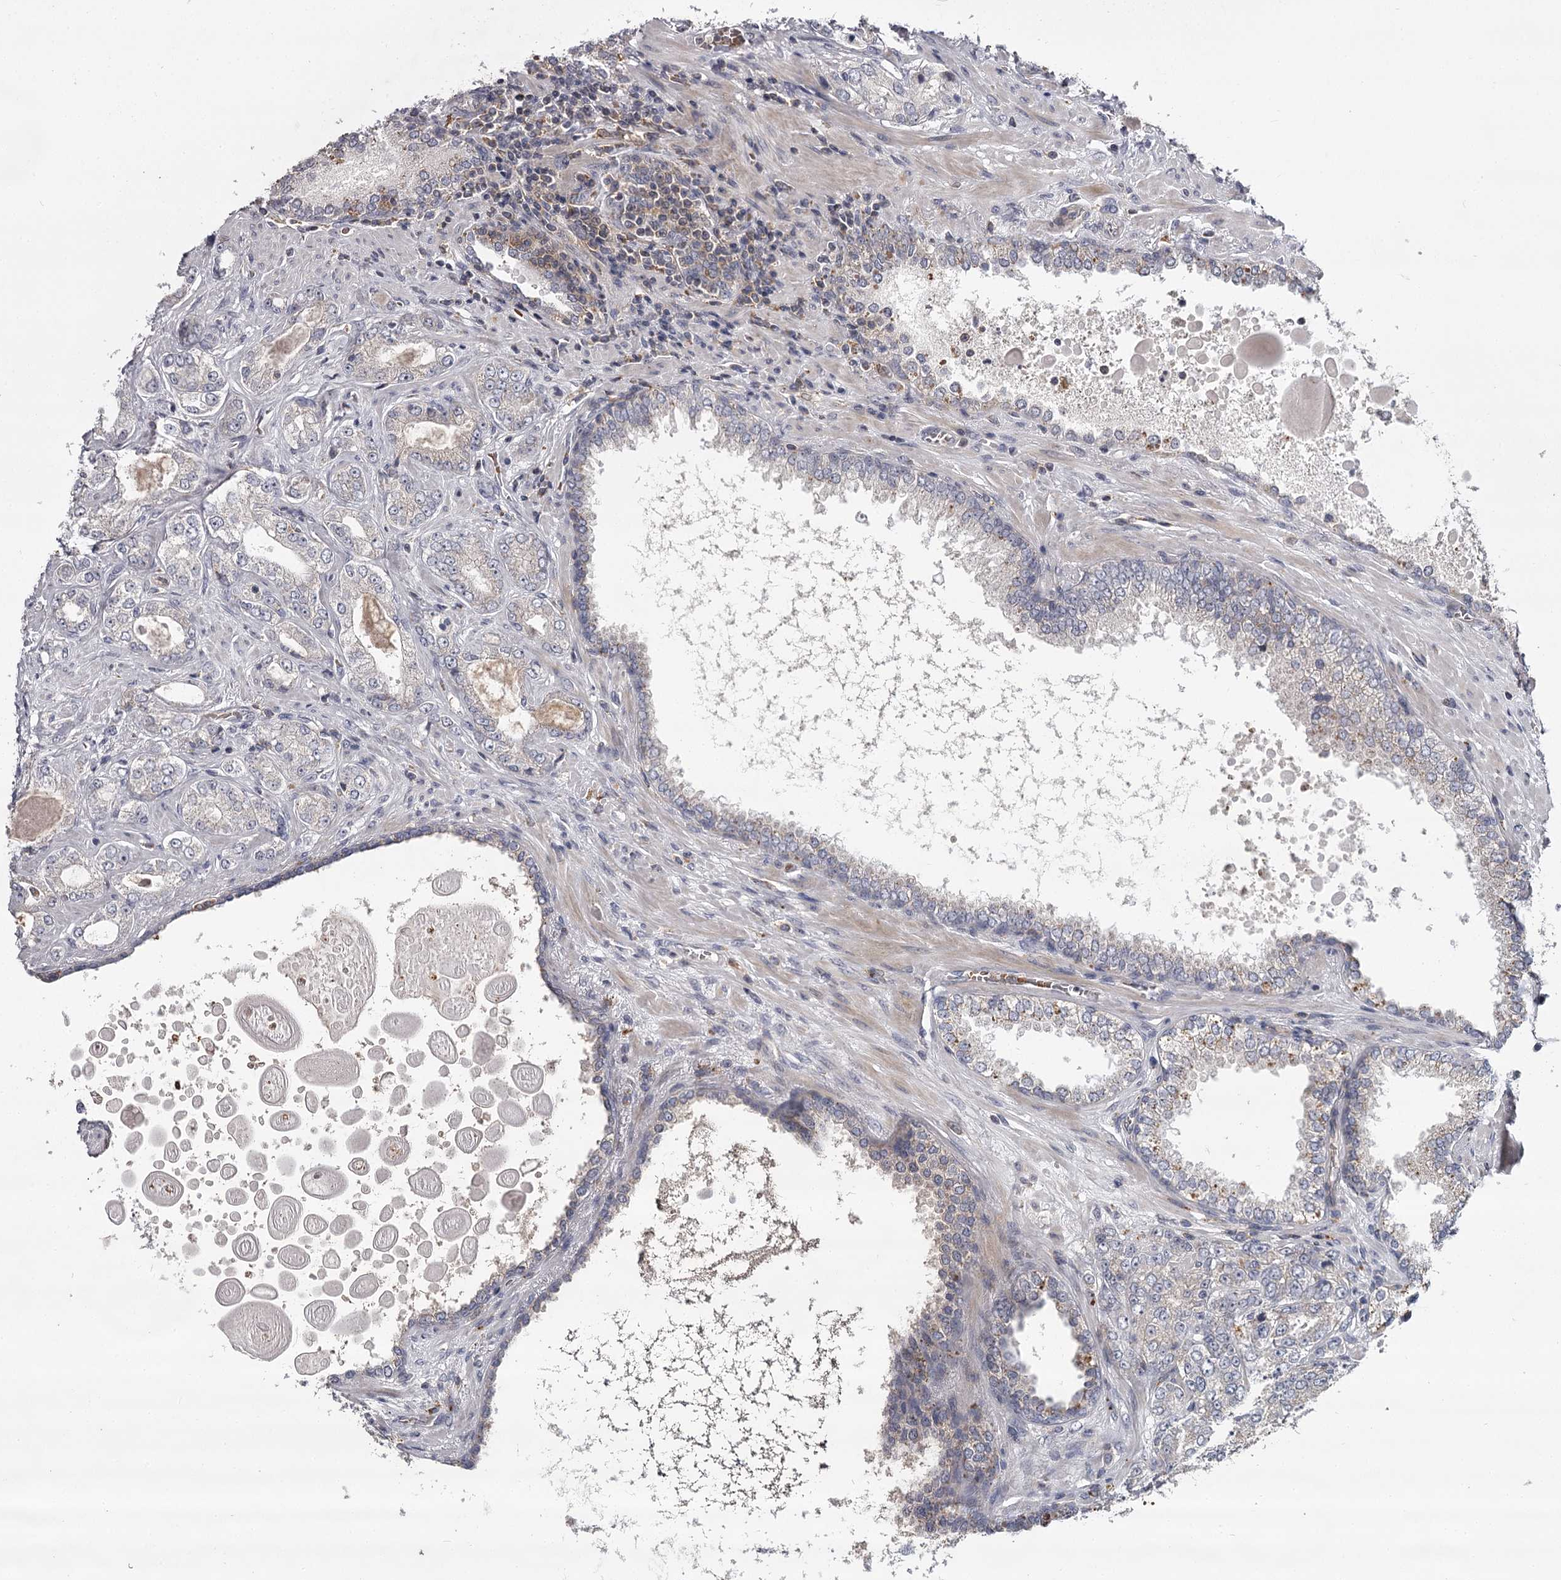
{"staining": {"intensity": "weak", "quantity": "25%-75%", "location": "cytoplasmic/membranous"}, "tissue": "prostate cancer", "cell_type": "Tumor cells", "image_type": "cancer", "snomed": [{"axis": "morphology", "description": "Normal tissue, NOS"}, {"axis": "morphology", "description": "Adenocarcinoma, High grade"}, {"axis": "topography", "description": "Prostate"}], "caption": "DAB immunohistochemical staining of human prostate adenocarcinoma (high-grade) reveals weak cytoplasmic/membranous protein positivity in approximately 25%-75% of tumor cells.", "gene": "RASSF6", "patient": {"sex": "male", "age": 83}}